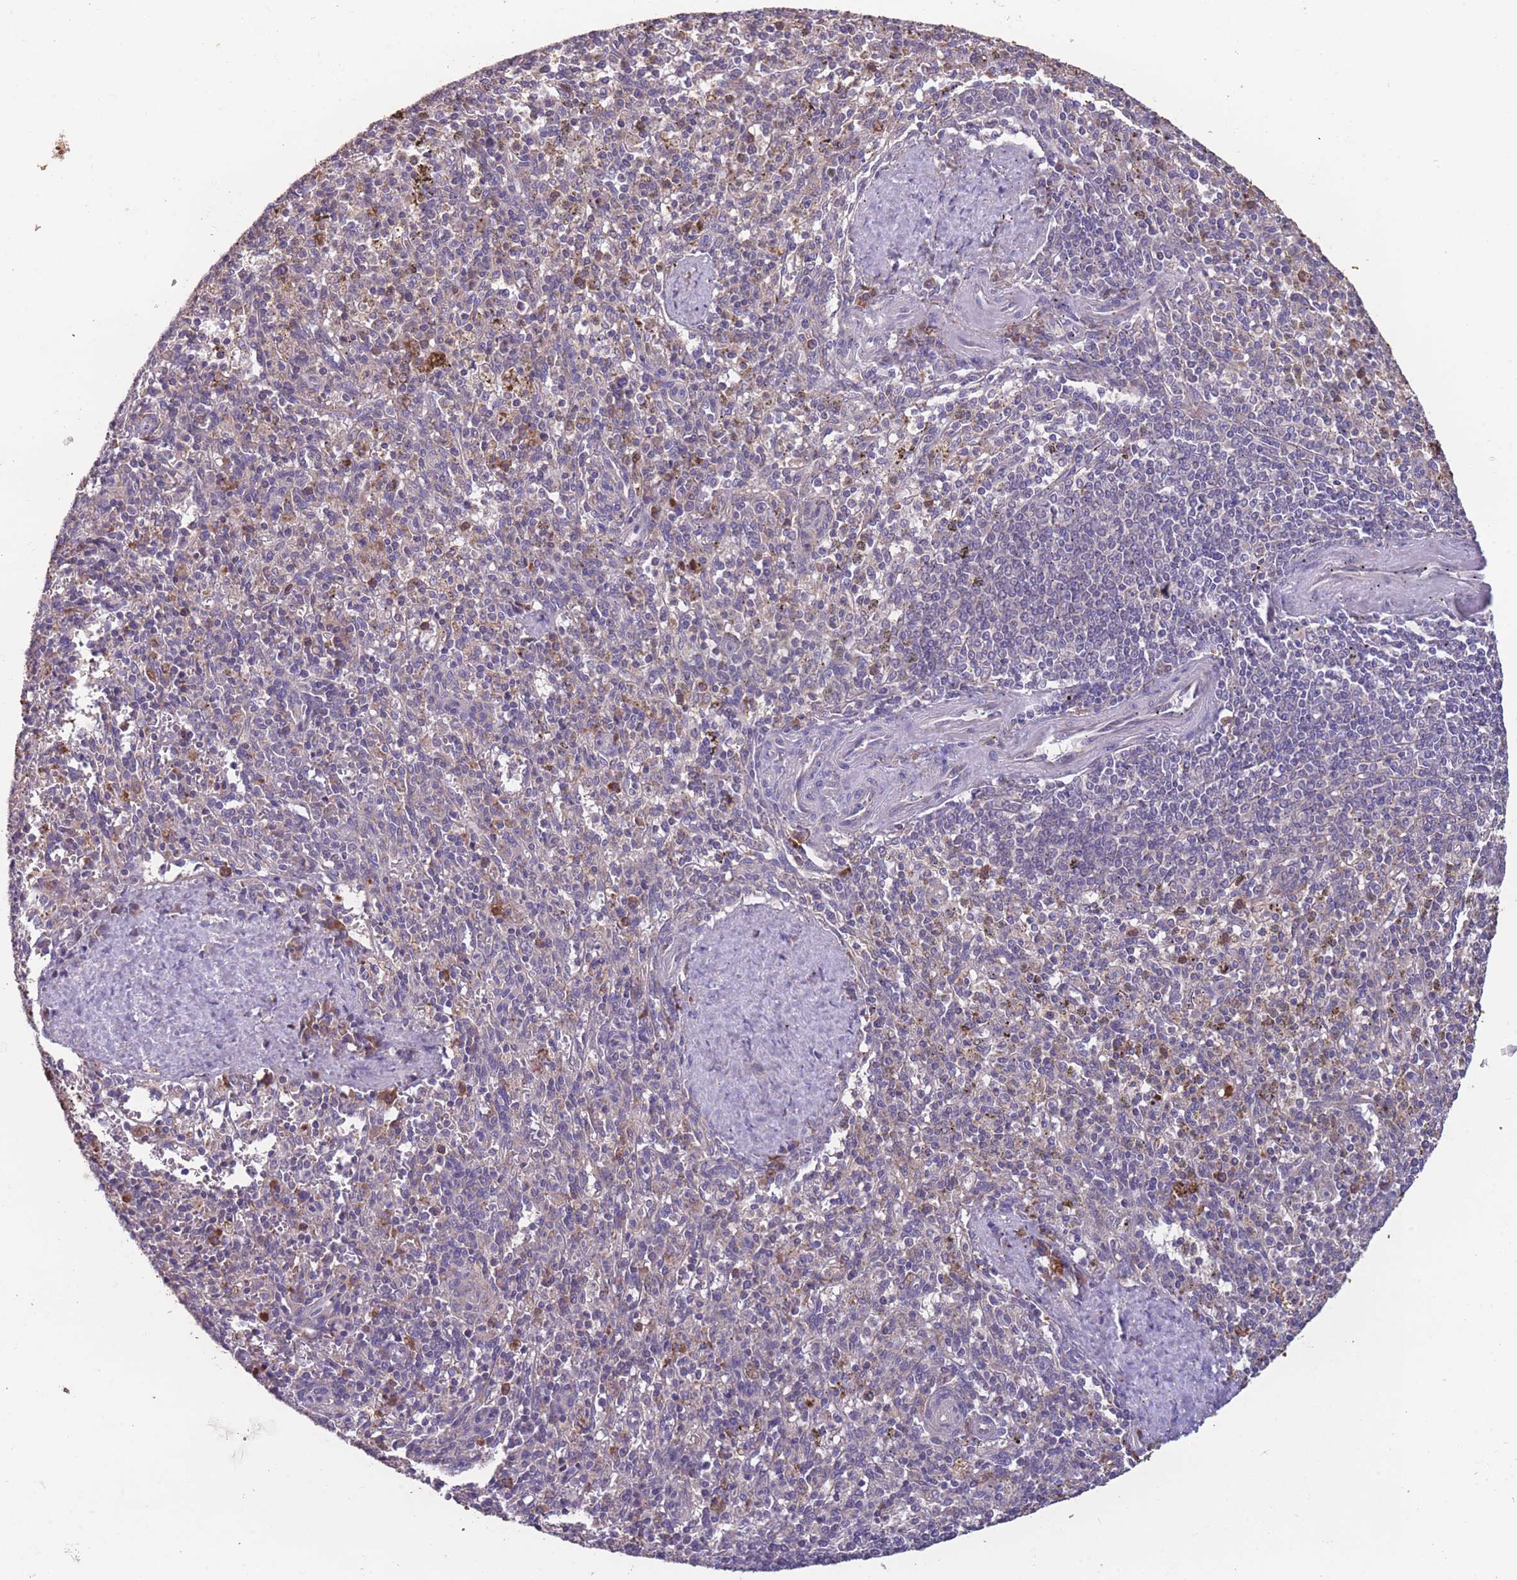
{"staining": {"intensity": "negative", "quantity": "none", "location": "none"}, "tissue": "spleen", "cell_type": "Cells in red pulp", "image_type": "normal", "snomed": [{"axis": "morphology", "description": "Normal tissue, NOS"}, {"axis": "topography", "description": "Spleen"}], "caption": "High power microscopy histopathology image of an immunohistochemistry image of unremarkable spleen, revealing no significant expression in cells in red pulp.", "gene": "STIM2", "patient": {"sex": "male", "age": 72}}